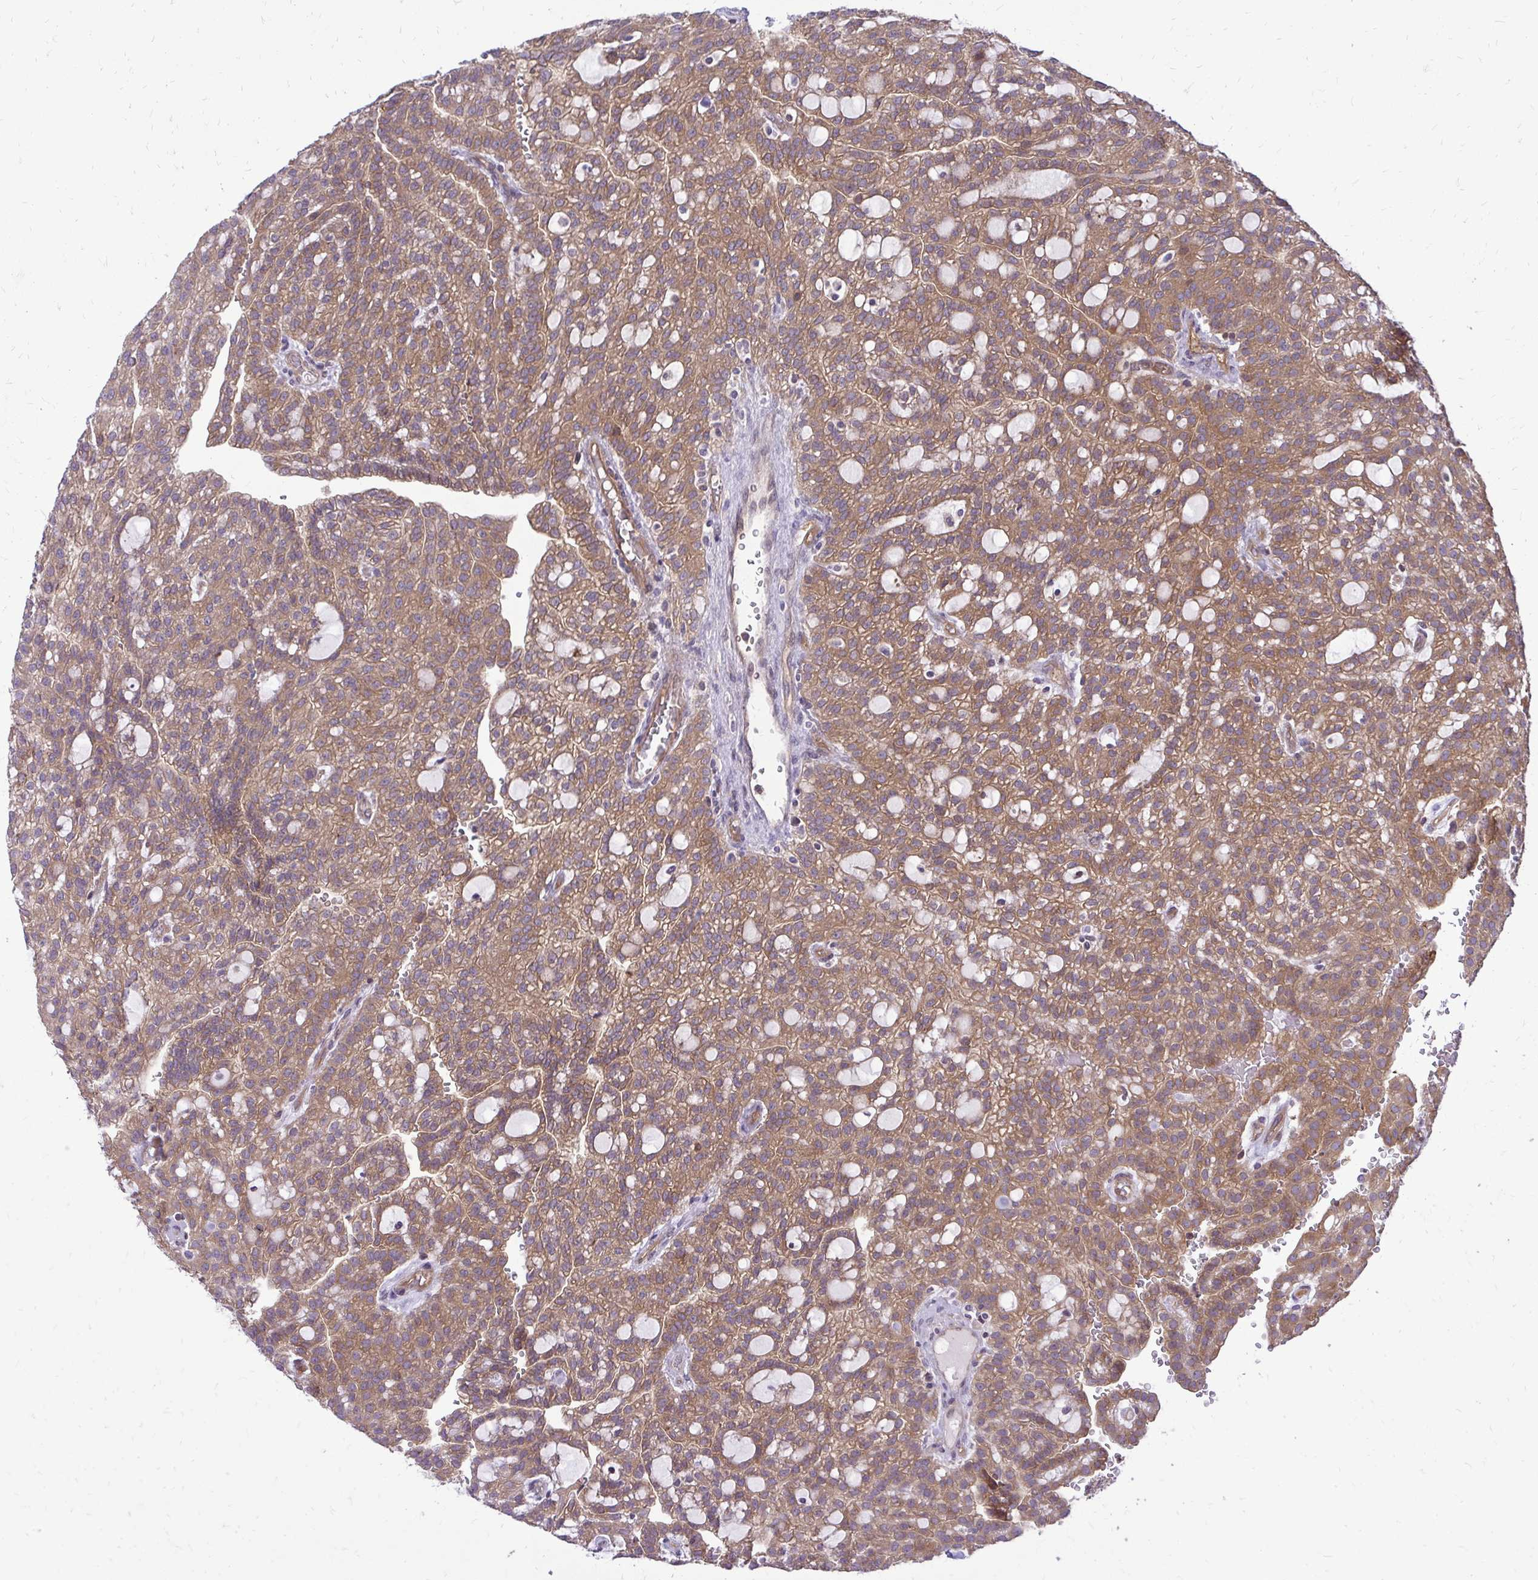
{"staining": {"intensity": "moderate", "quantity": ">75%", "location": "cytoplasmic/membranous"}, "tissue": "renal cancer", "cell_type": "Tumor cells", "image_type": "cancer", "snomed": [{"axis": "morphology", "description": "Adenocarcinoma, NOS"}, {"axis": "topography", "description": "Kidney"}], "caption": "Adenocarcinoma (renal) stained for a protein reveals moderate cytoplasmic/membranous positivity in tumor cells. The staining was performed using DAB (3,3'-diaminobenzidine) to visualize the protein expression in brown, while the nuclei were stained in blue with hematoxylin (Magnification: 20x).", "gene": "PPP5C", "patient": {"sex": "male", "age": 63}}